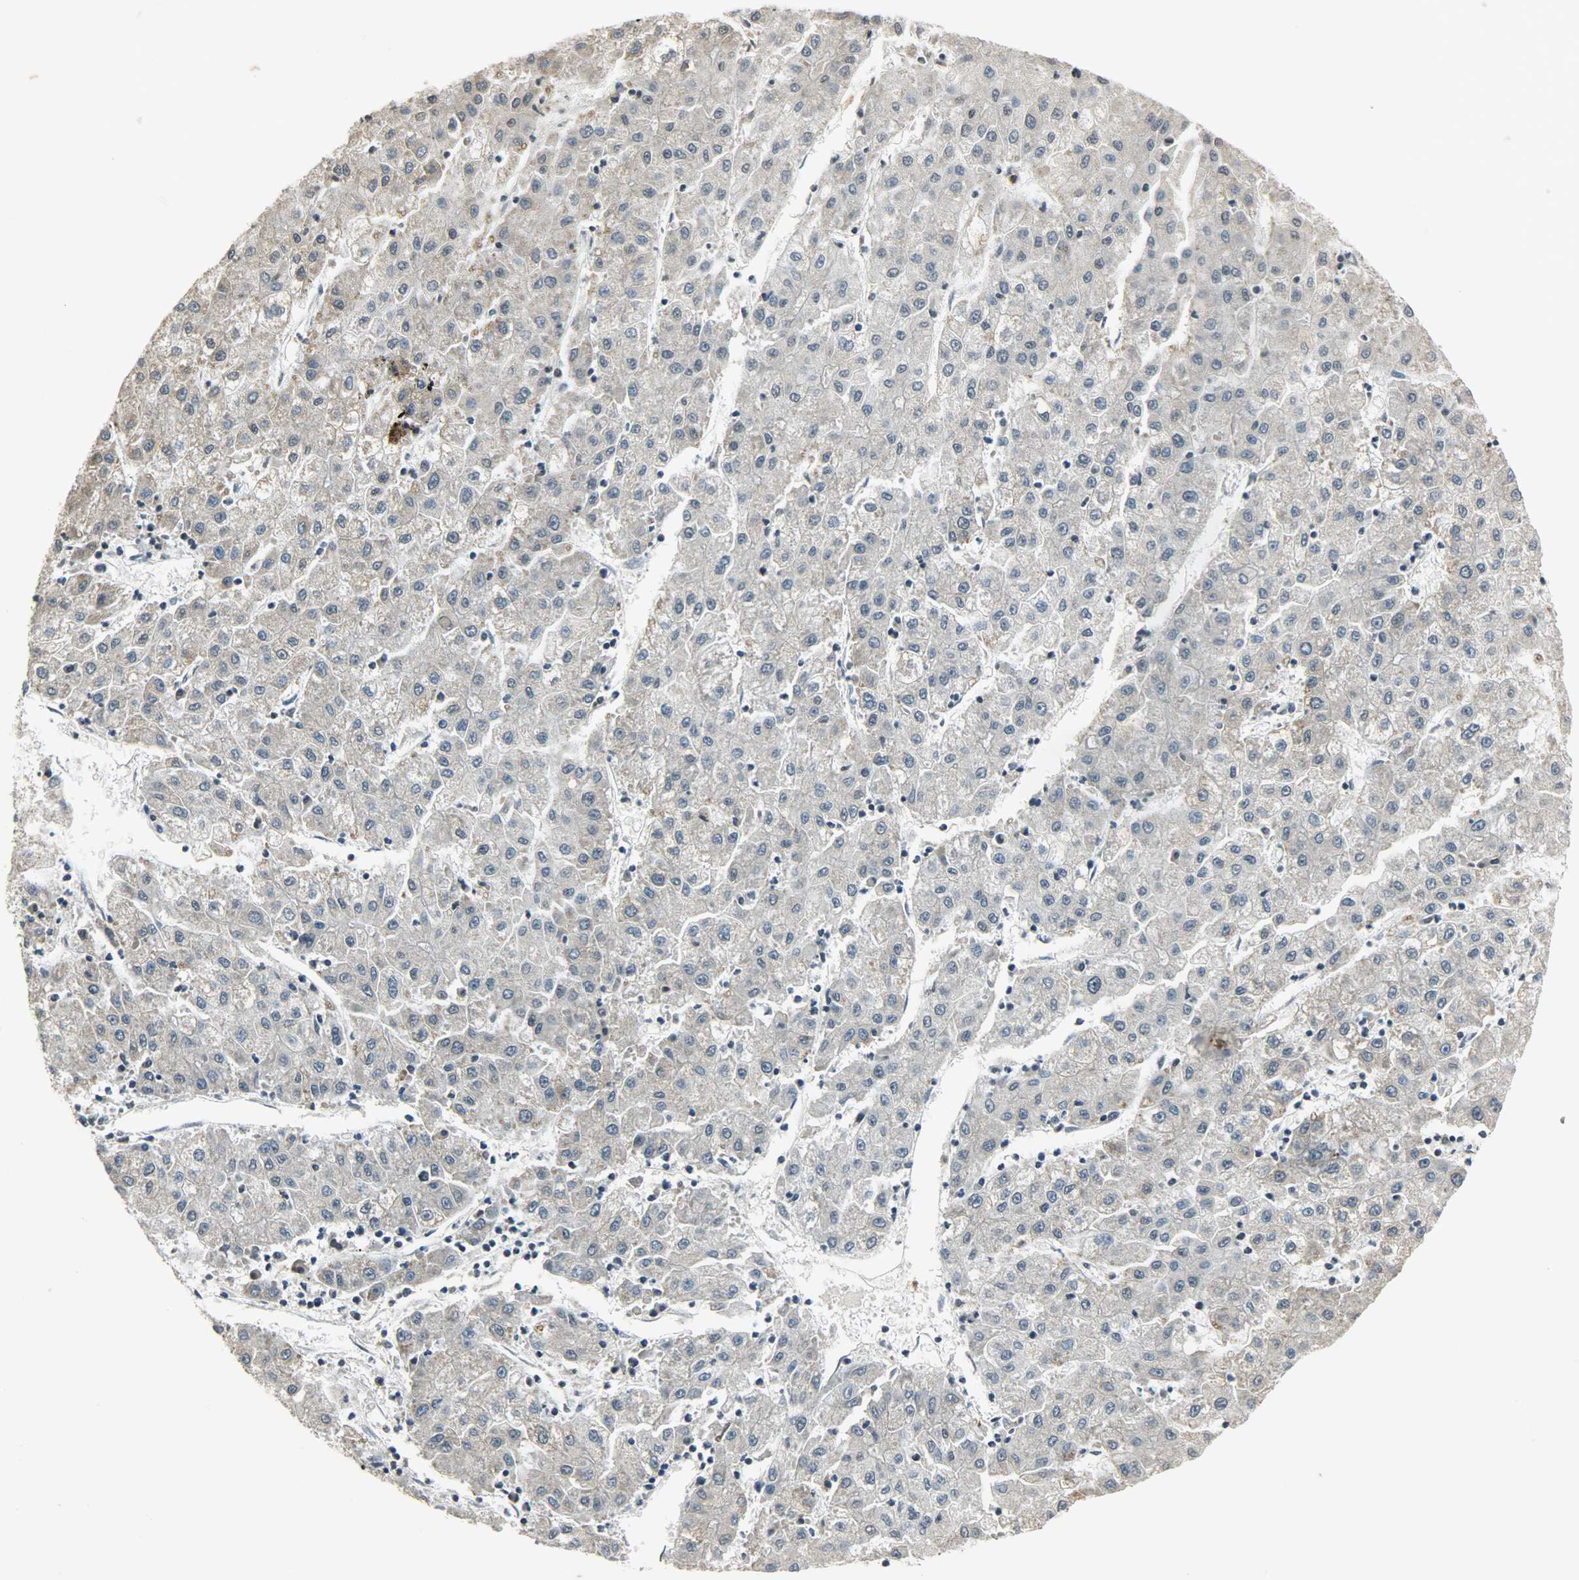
{"staining": {"intensity": "negative", "quantity": "none", "location": "none"}, "tissue": "liver cancer", "cell_type": "Tumor cells", "image_type": "cancer", "snomed": [{"axis": "morphology", "description": "Carcinoma, Hepatocellular, NOS"}, {"axis": "topography", "description": "Liver"}], "caption": "The photomicrograph demonstrates no staining of tumor cells in liver cancer (hepatocellular carcinoma).", "gene": "SMARCA5", "patient": {"sex": "male", "age": 72}}